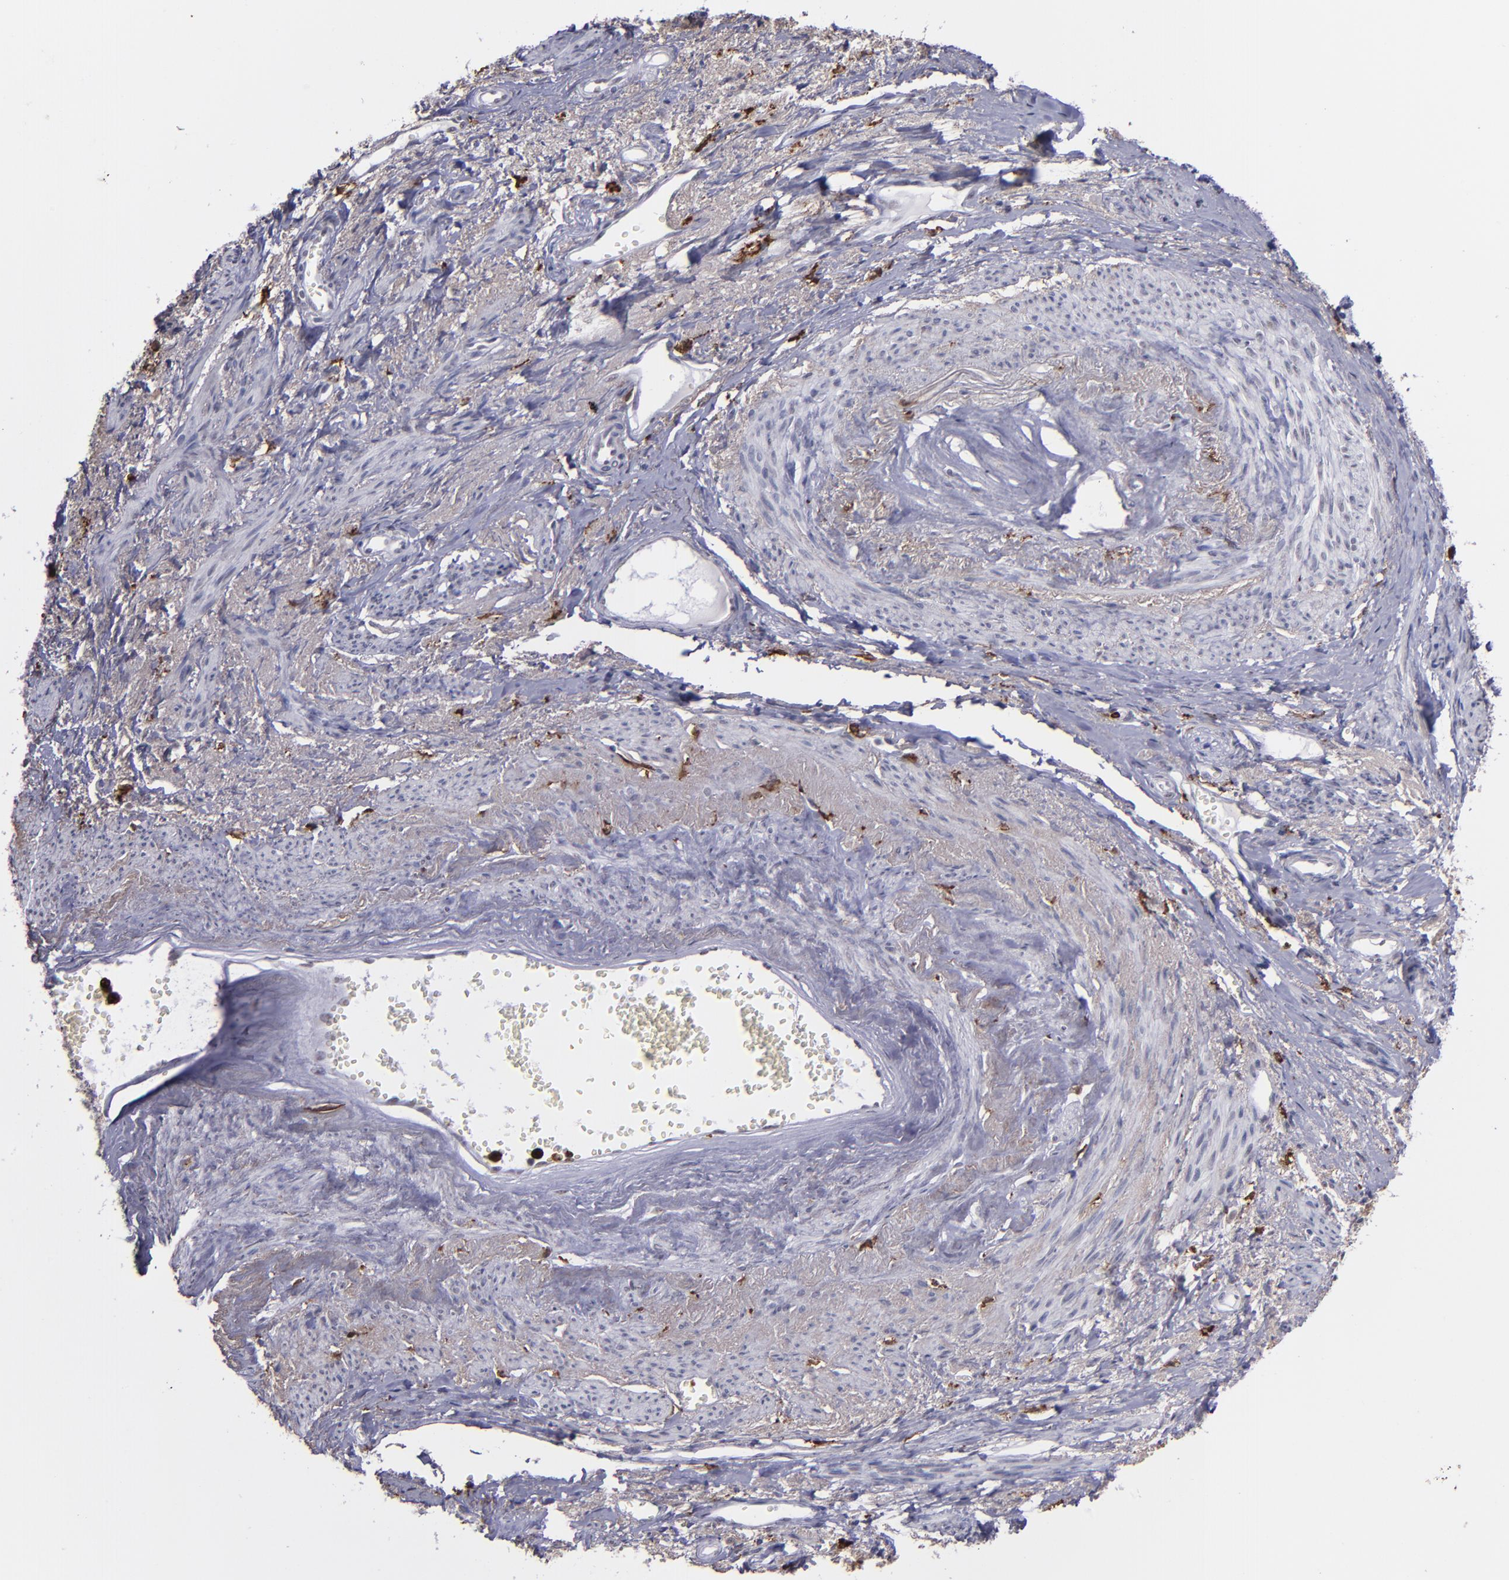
{"staining": {"intensity": "negative", "quantity": "none", "location": "none"}, "tissue": "endometrial cancer", "cell_type": "Tumor cells", "image_type": "cancer", "snomed": [{"axis": "morphology", "description": "Adenocarcinoma, NOS"}, {"axis": "topography", "description": "Endometrium"}], "caption": "A high-resolution histopathology image shows IHC staining of endometrial cancer, which displays no significant positivity in tumor cells.", "gene": "NCF2", "patient": {"sex": "female", "age": 75}}